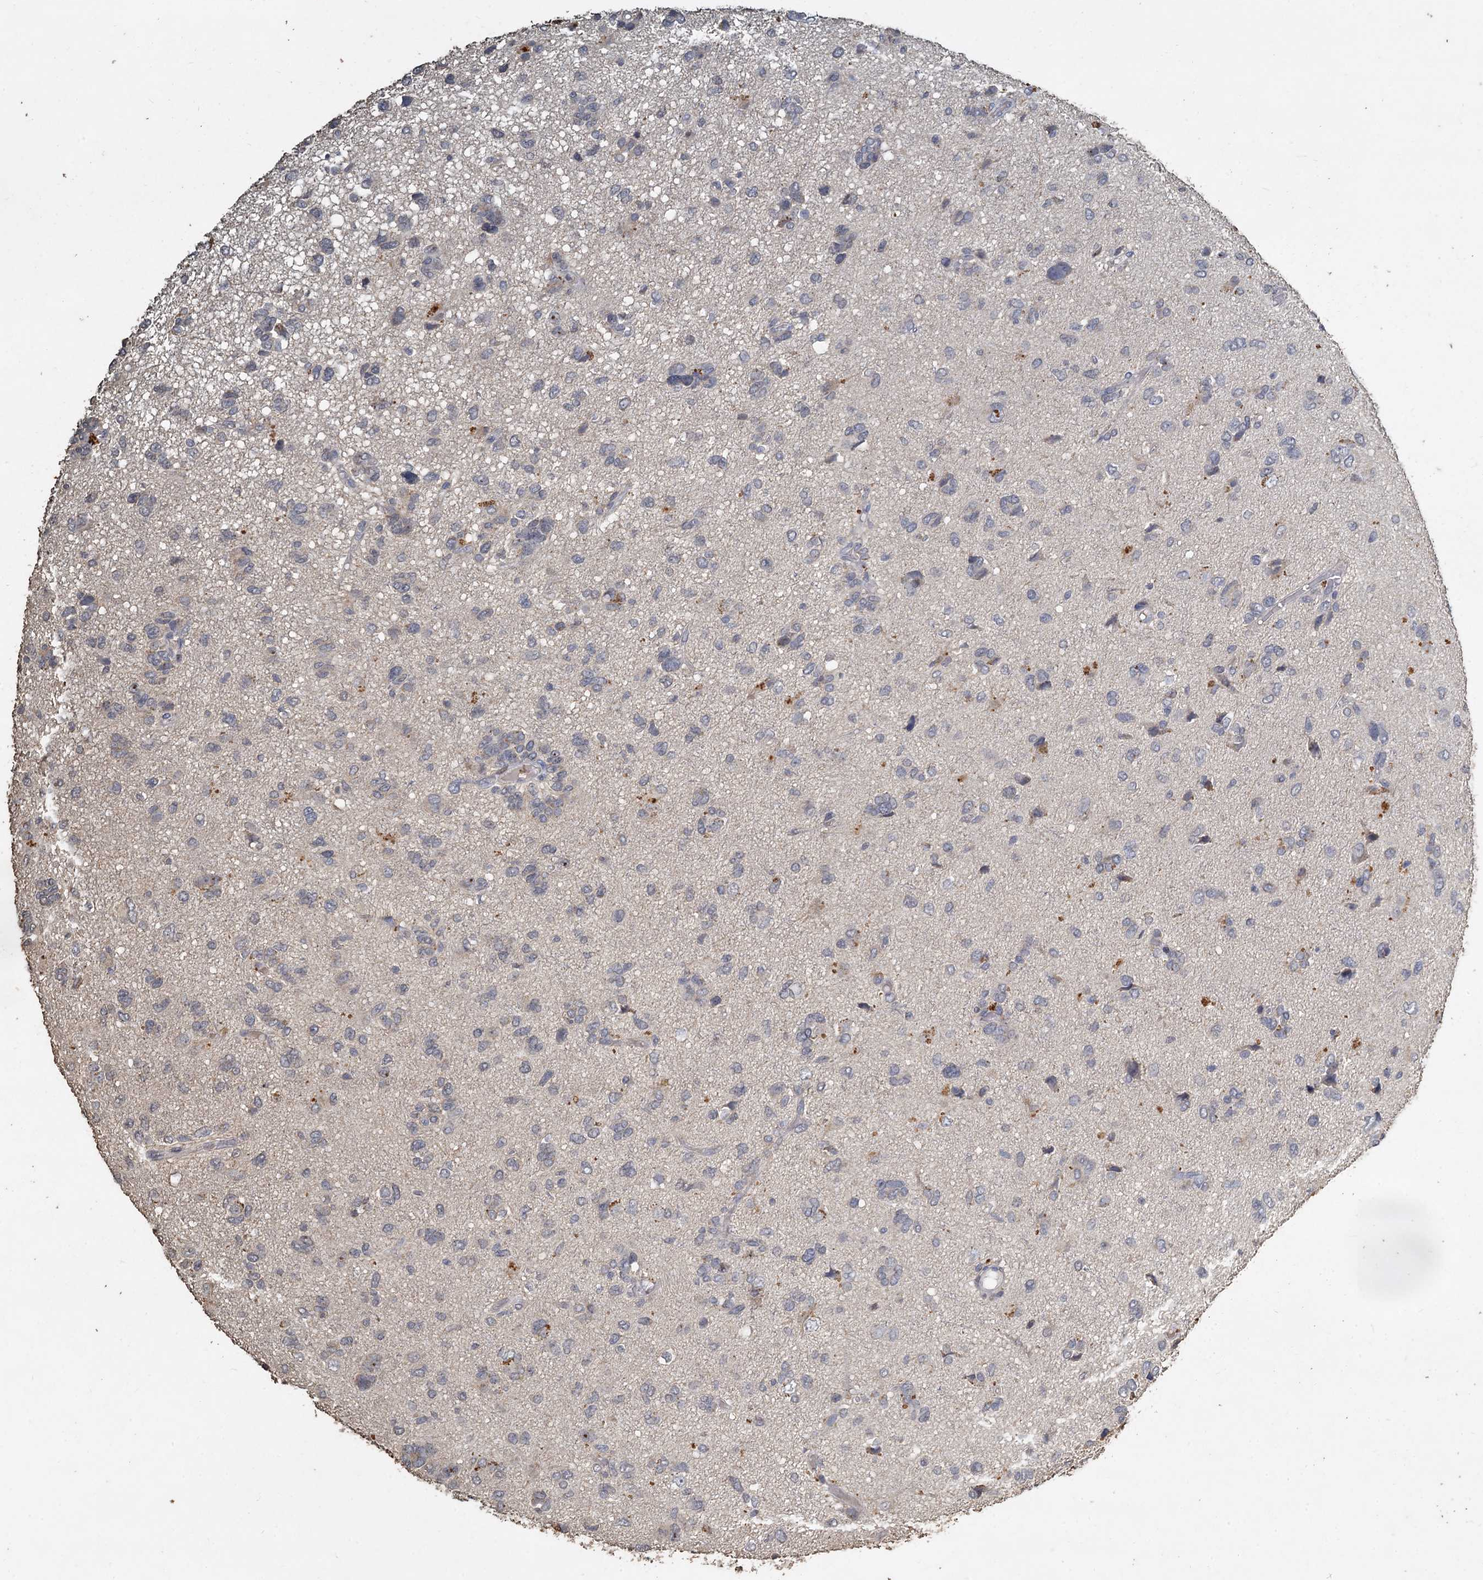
{"staining": {"intensity": "negative", "quantity": "none", "location": "none"}, "tissue": "glioma", "cell_type": "Tumor cells", "image_type": "cancer", "snomed": [{"axis": "morphology", "description": "Glioma, malignant, High grade"}, {"axis": "topography", "description": "Brain"}], "caption": "Histopathology image shows no protein positivity in tumor cells of malignant glioma (high-grade) tissue.", "gene": "CCDC61", "patient": {"sex": "female", "age": 59}}